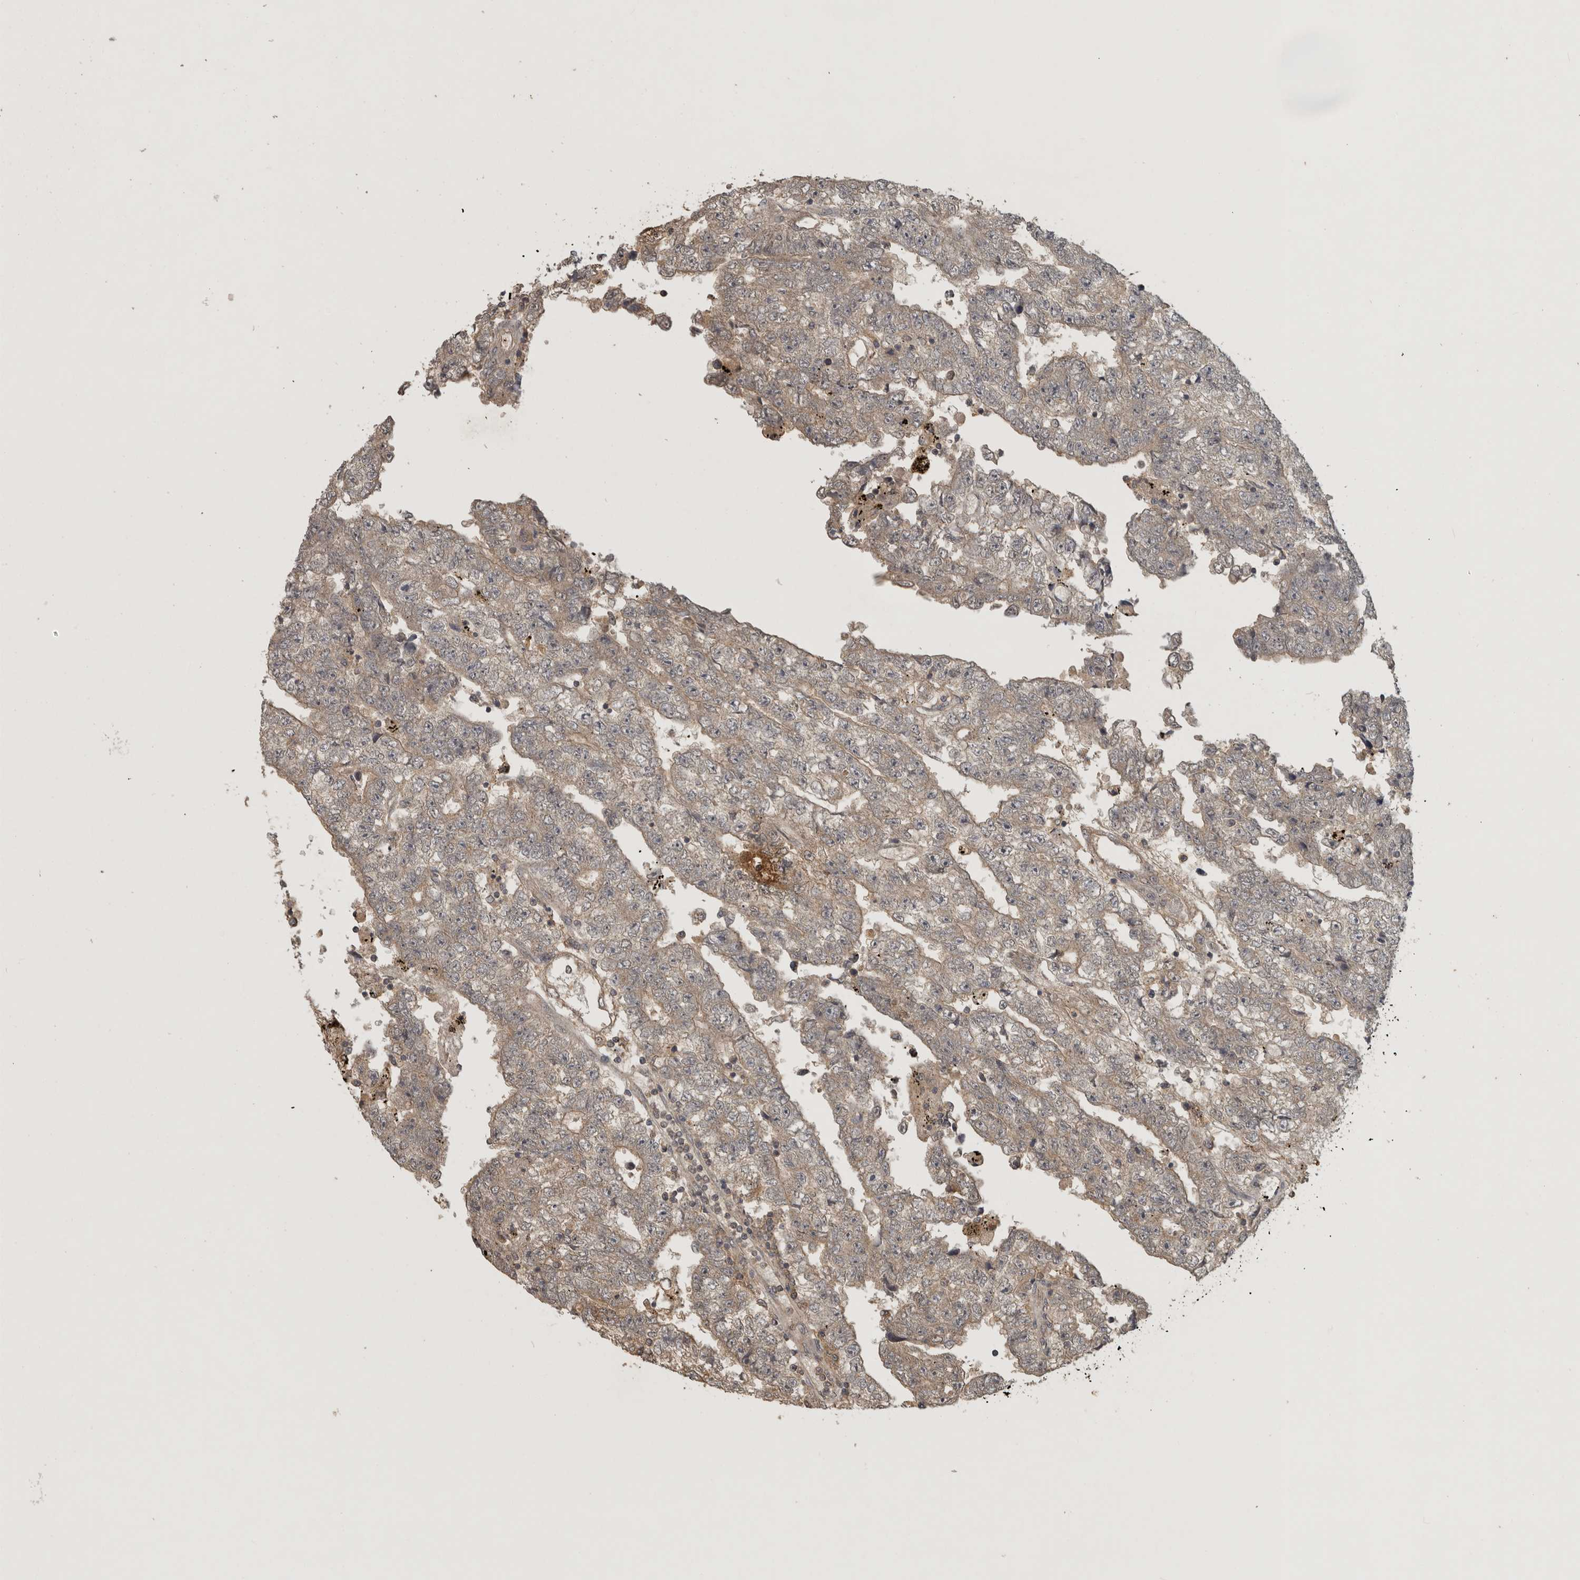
{"staining": {"intensity": "weak", "quantity": ">75%", "location": "cytoplasmic/membranous"}, "tissue": "testis cancer", "cell_type": "Tumor cells", "image_type": "cancer", "snomed": [{"axis": "morphology", "description": "Carcinoma, Embryonal, NOS"}, {"axis": "topography", "description": "Testis"}], "caption": "Protein analysis of testis cancer tissue reveals weak cytoplasmic/membranous positivity in approximately >75% of tumor cells.", "gene": "ADAMTS4", "patient": {"sex": "male", "age": 25}}